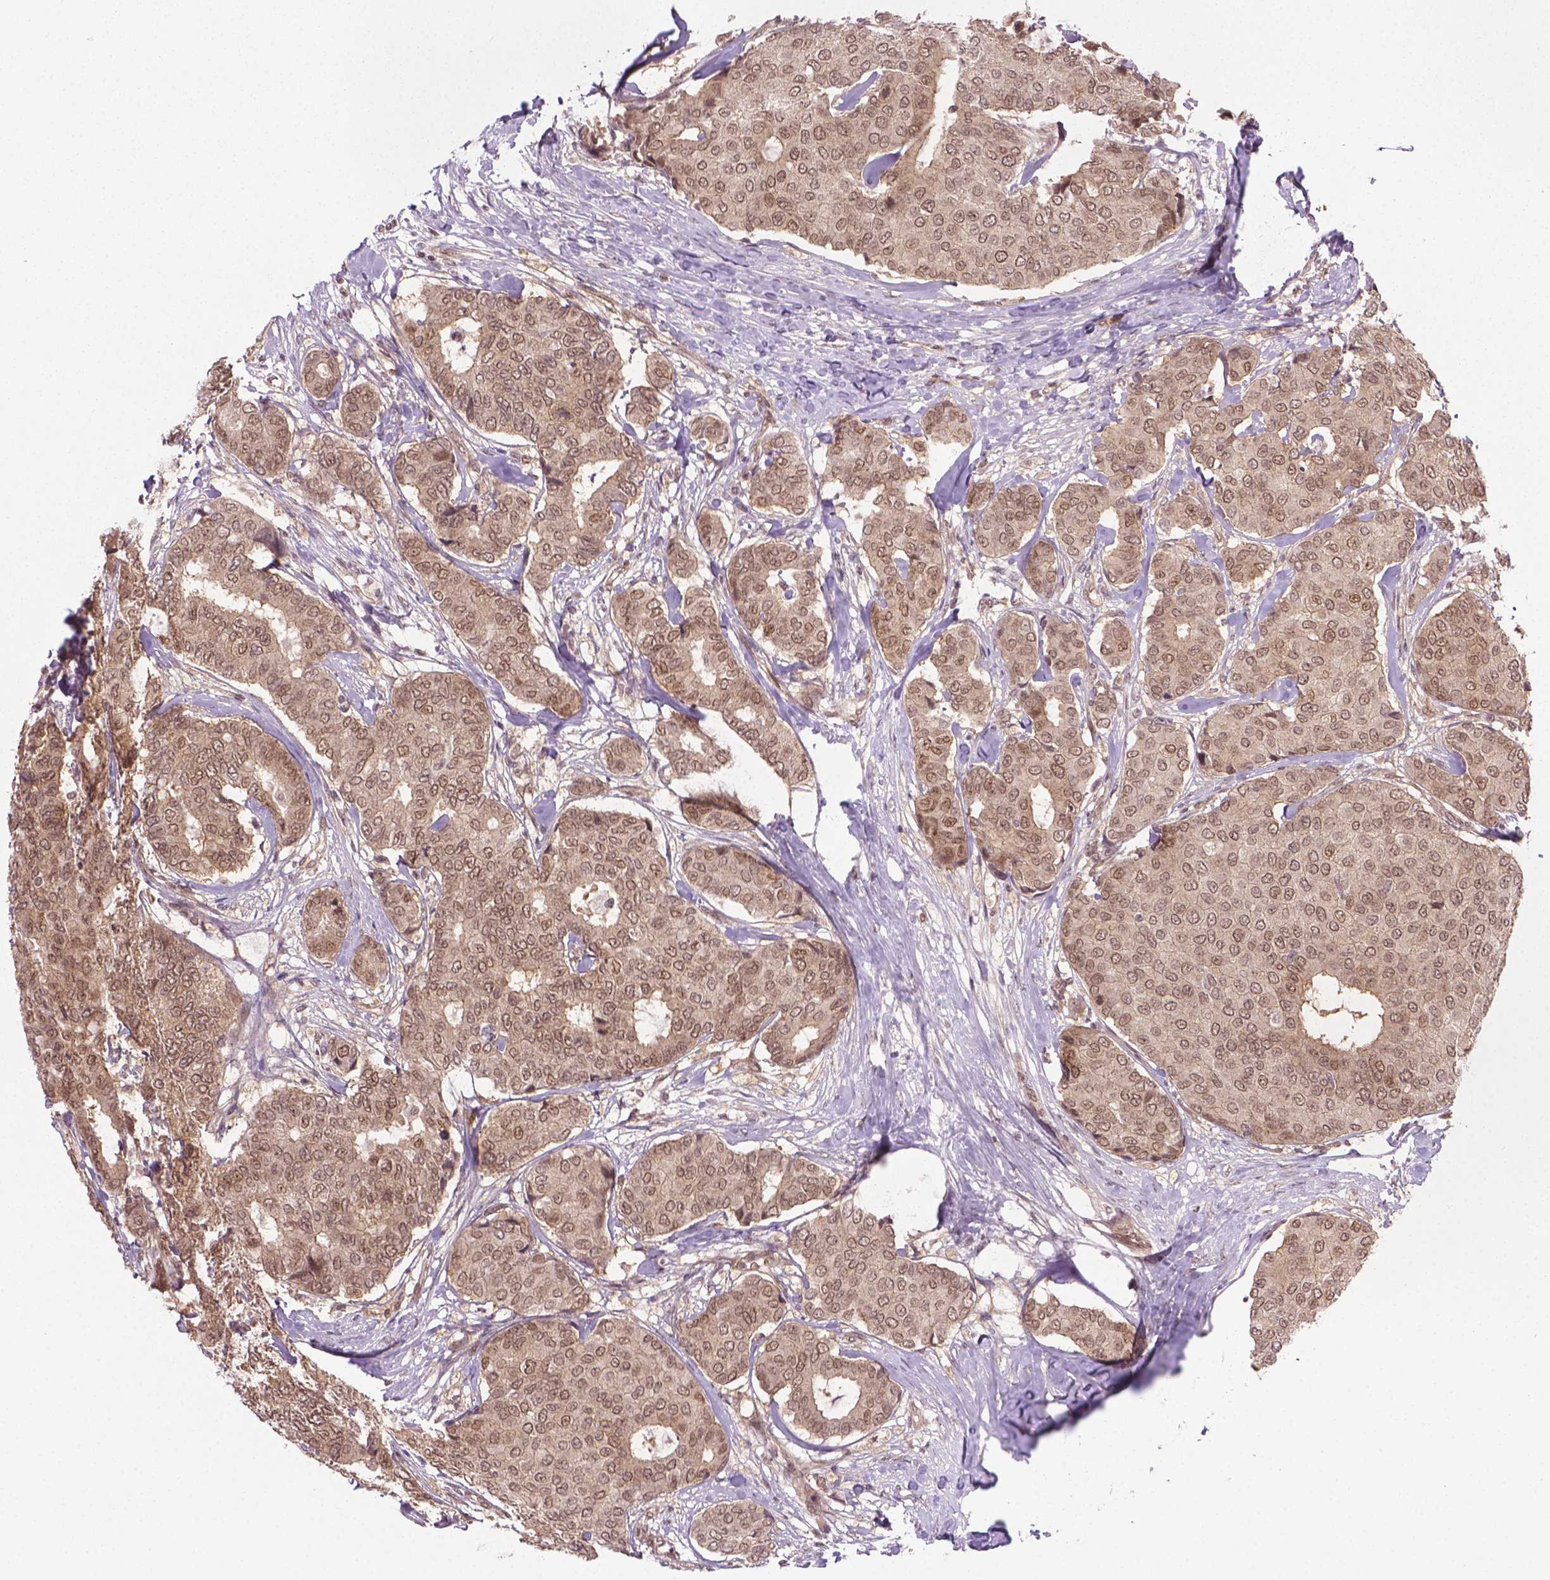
{"staining": {"intensity": "moderate", "quantity": ">75%", "location": "cytoplasmic/membranous,nuclear"}, "tissue": "breast cancer", "cell_type": "Tumor cells", "image_type": "cancer", "snomed": [{"axis": "morphology", "description": "Duct carcinoma"}, {"axis": "topography", "description": "Breast"}], "caption": "Human invasive ductal carcinoma (breast) stained for a protein (brown) displays moderate cytoplasmic/membranous and nuclear positive expression in approximately >75% of tumor cells.", "gene": "ANKRD54", "patient": {"sex": "female", "age": 75}}